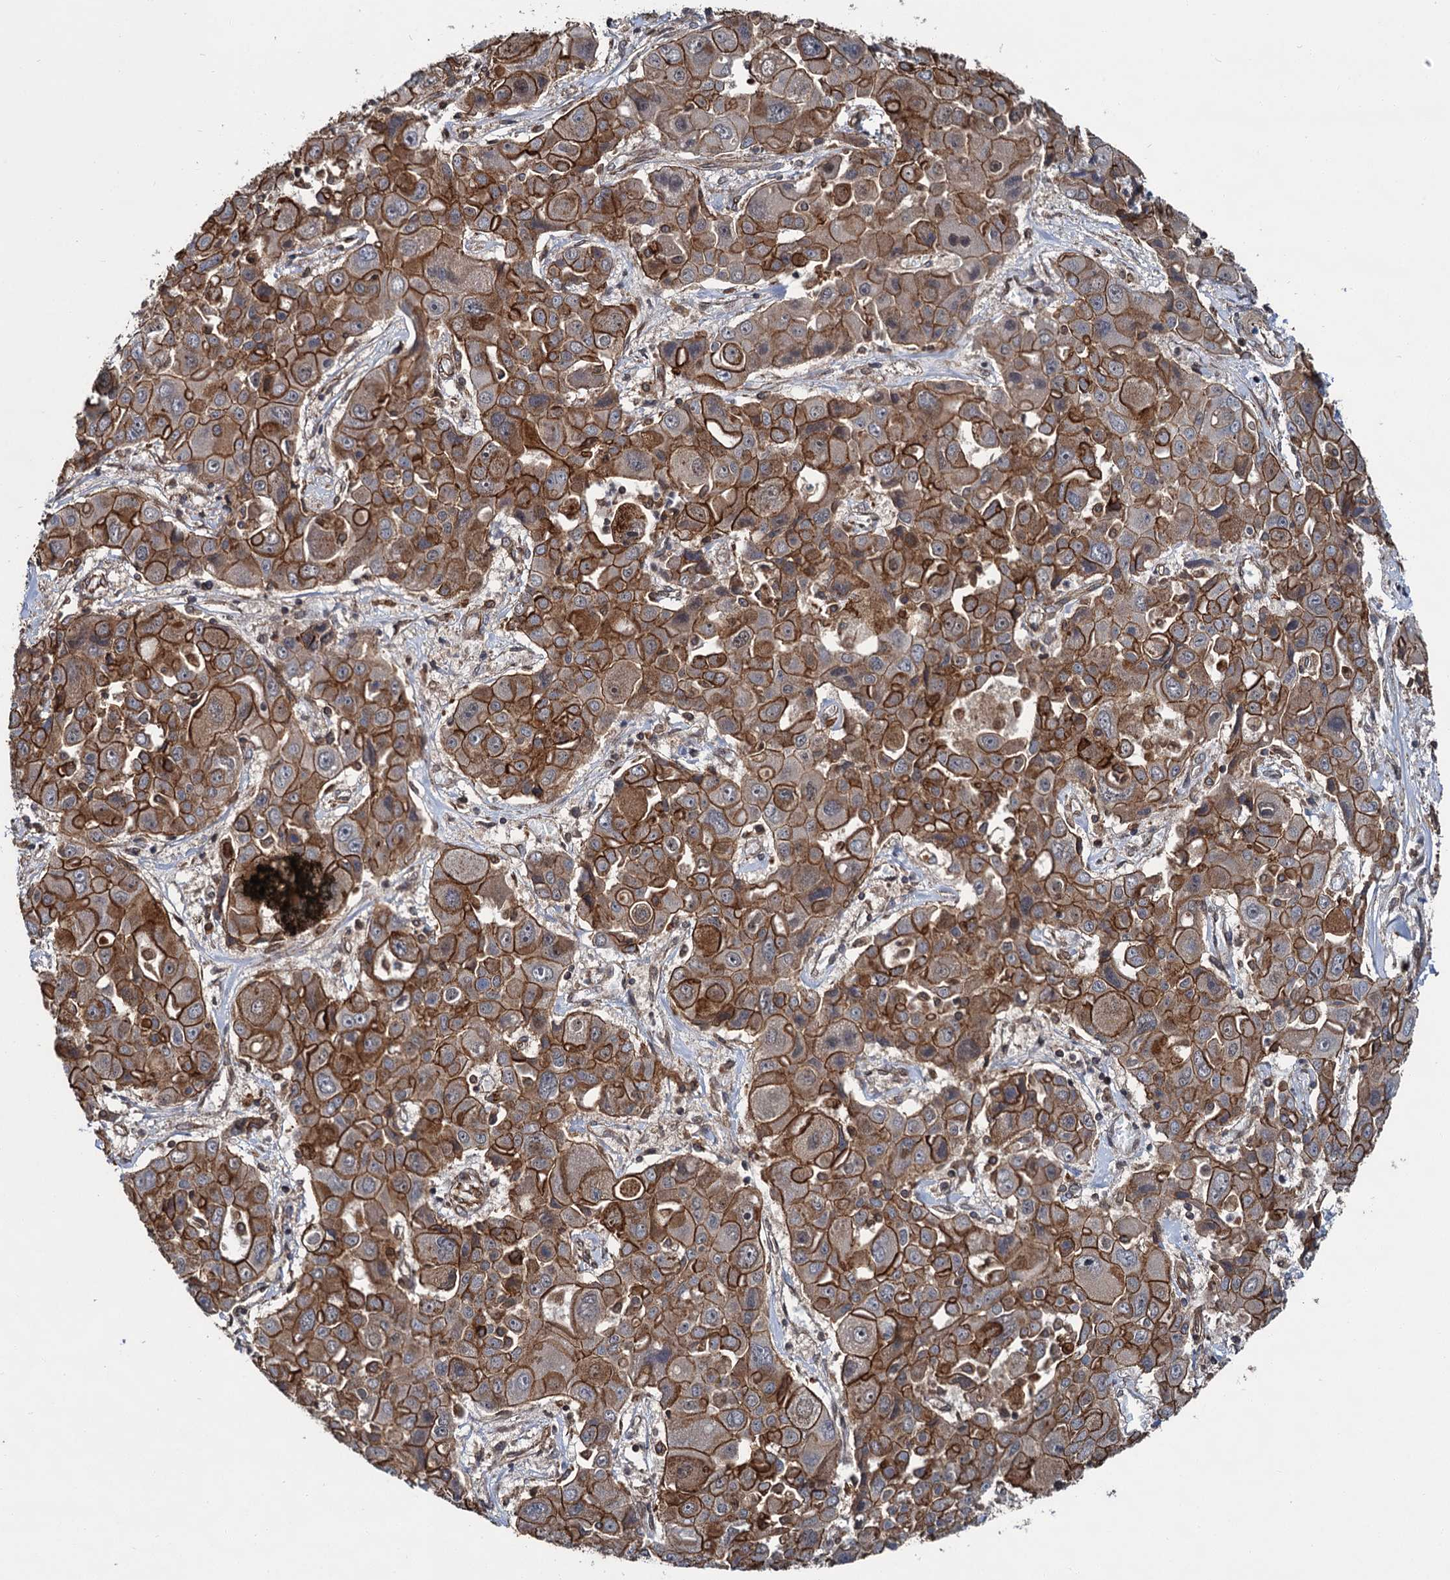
{"staining": {"intensity": "strong", "quantity": ">75%", "location": "cytoplasmic/membranous"}, "tissue": "liver cancer", "cell_type": "Tumor cells", "image_type": "cancer", "snomed": [{"axis": "morphology", "description": "Cholangiocarcinoma"}, {"axis": "topography", "description": "Liver"}], "caption": "Immunohistochemistry (IHC) micrograph of neoplastic tissue: liver cancer stained using immunohistochemistry (IHC) demonstrates high levels of strong protein expression localized specifically in the cytoplasmic/membranous of tumor cells, appearing as a cytoplasmic/membranous brown color.", "gene": "ZFYVE19", "patient": {"sex": "male", "age": 67}}